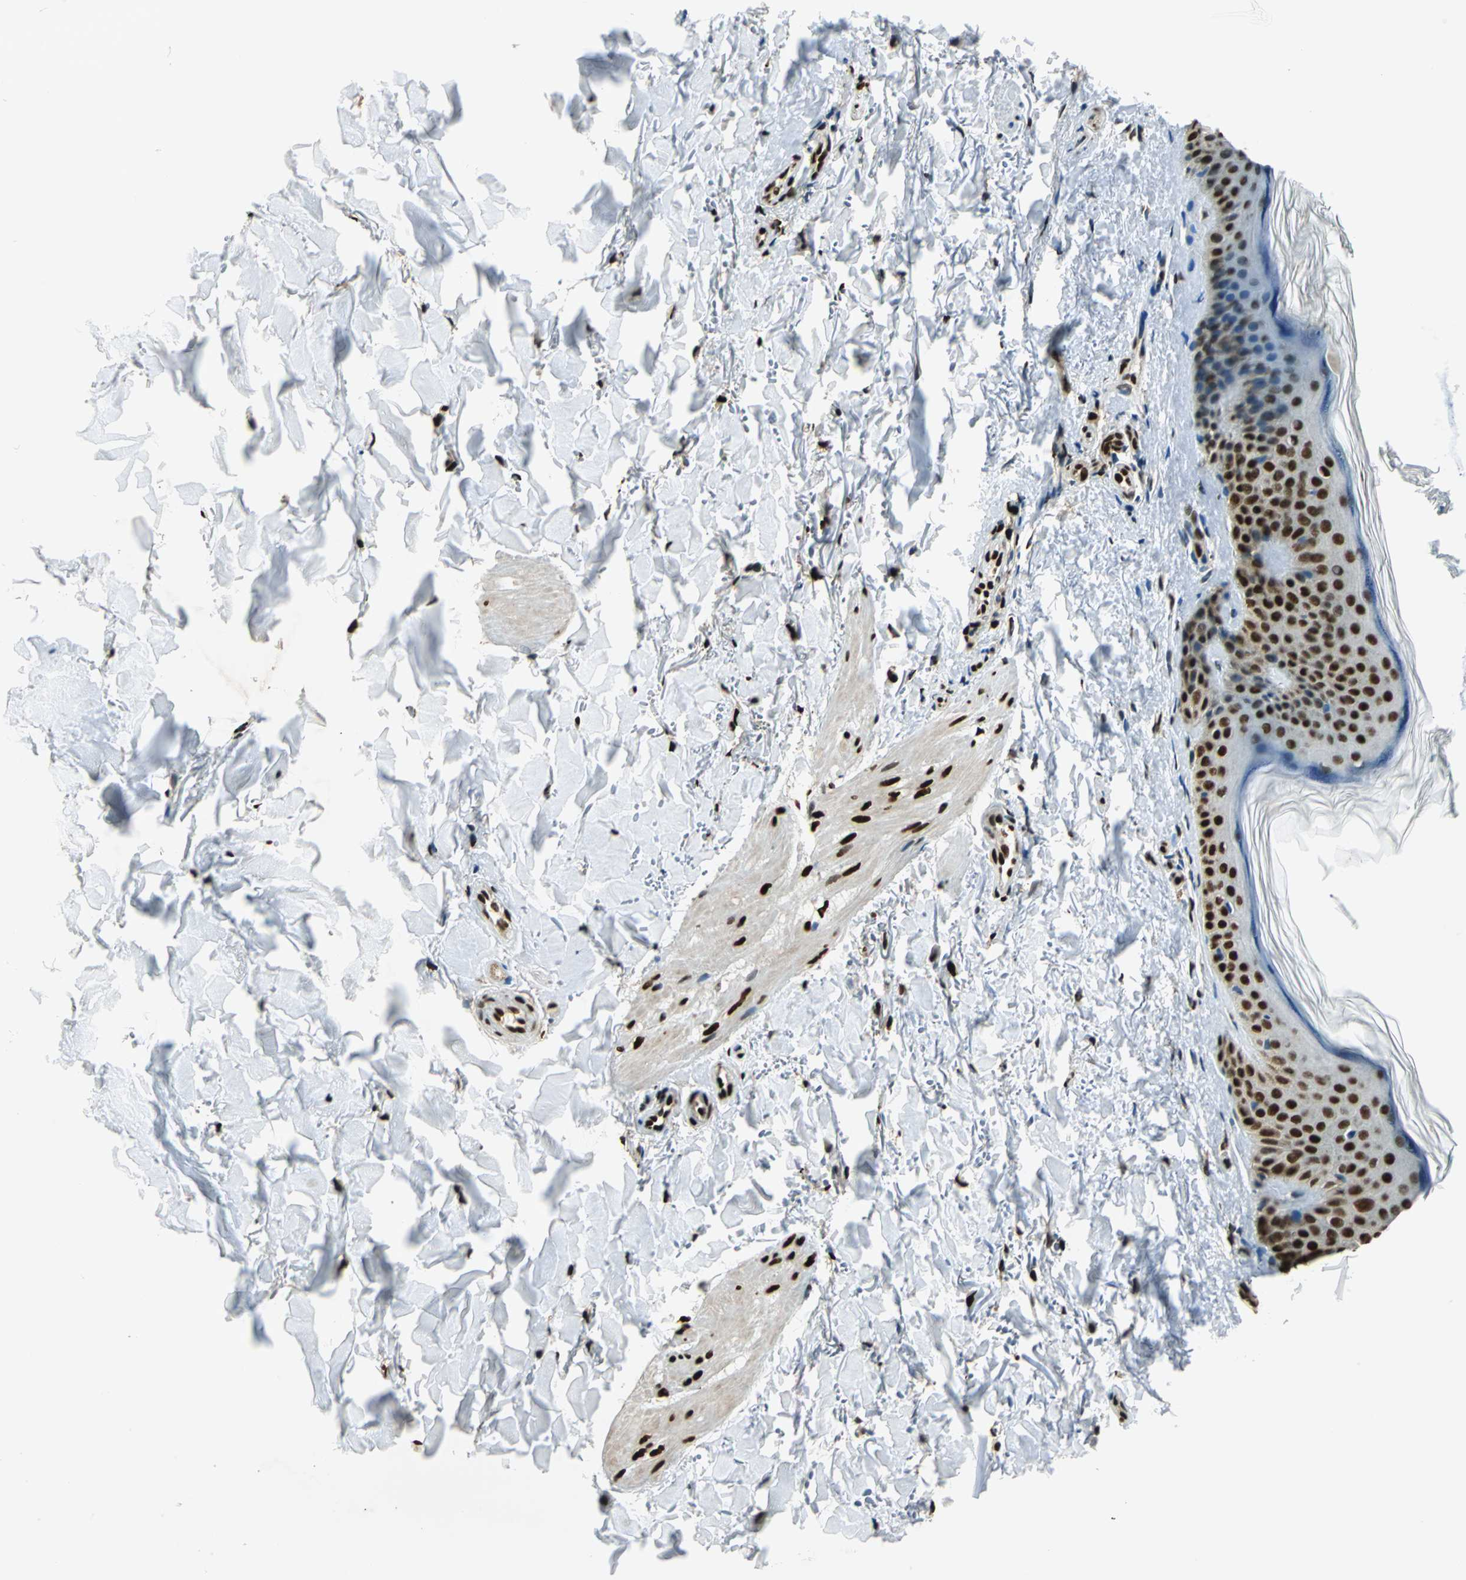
{"staining": {"intensity": "strong", "quantity": "<25%", "location": "nuclear"}, "tissue": "skin", "cell_type": "Fibroblasts", "image_type": "normal", "snomed": [{"axis": "morphology", "description": "Normal tissue, NOS"}, {"axis": "topography", "description": "Skin"}], "caption": "Immunohistochemistry (DAB) staining of benign human skin exhibits strong nuclear protein staining in about <25% of fibroblasts. The staining is performed using DAB (3,3'-diaminobenzidine) brown chromogen to label protein expression. The nuclei are counter-stained blue using hematoxylin.", "gene": "NFIA", "patient": {"sex": "male", "age": 71}}